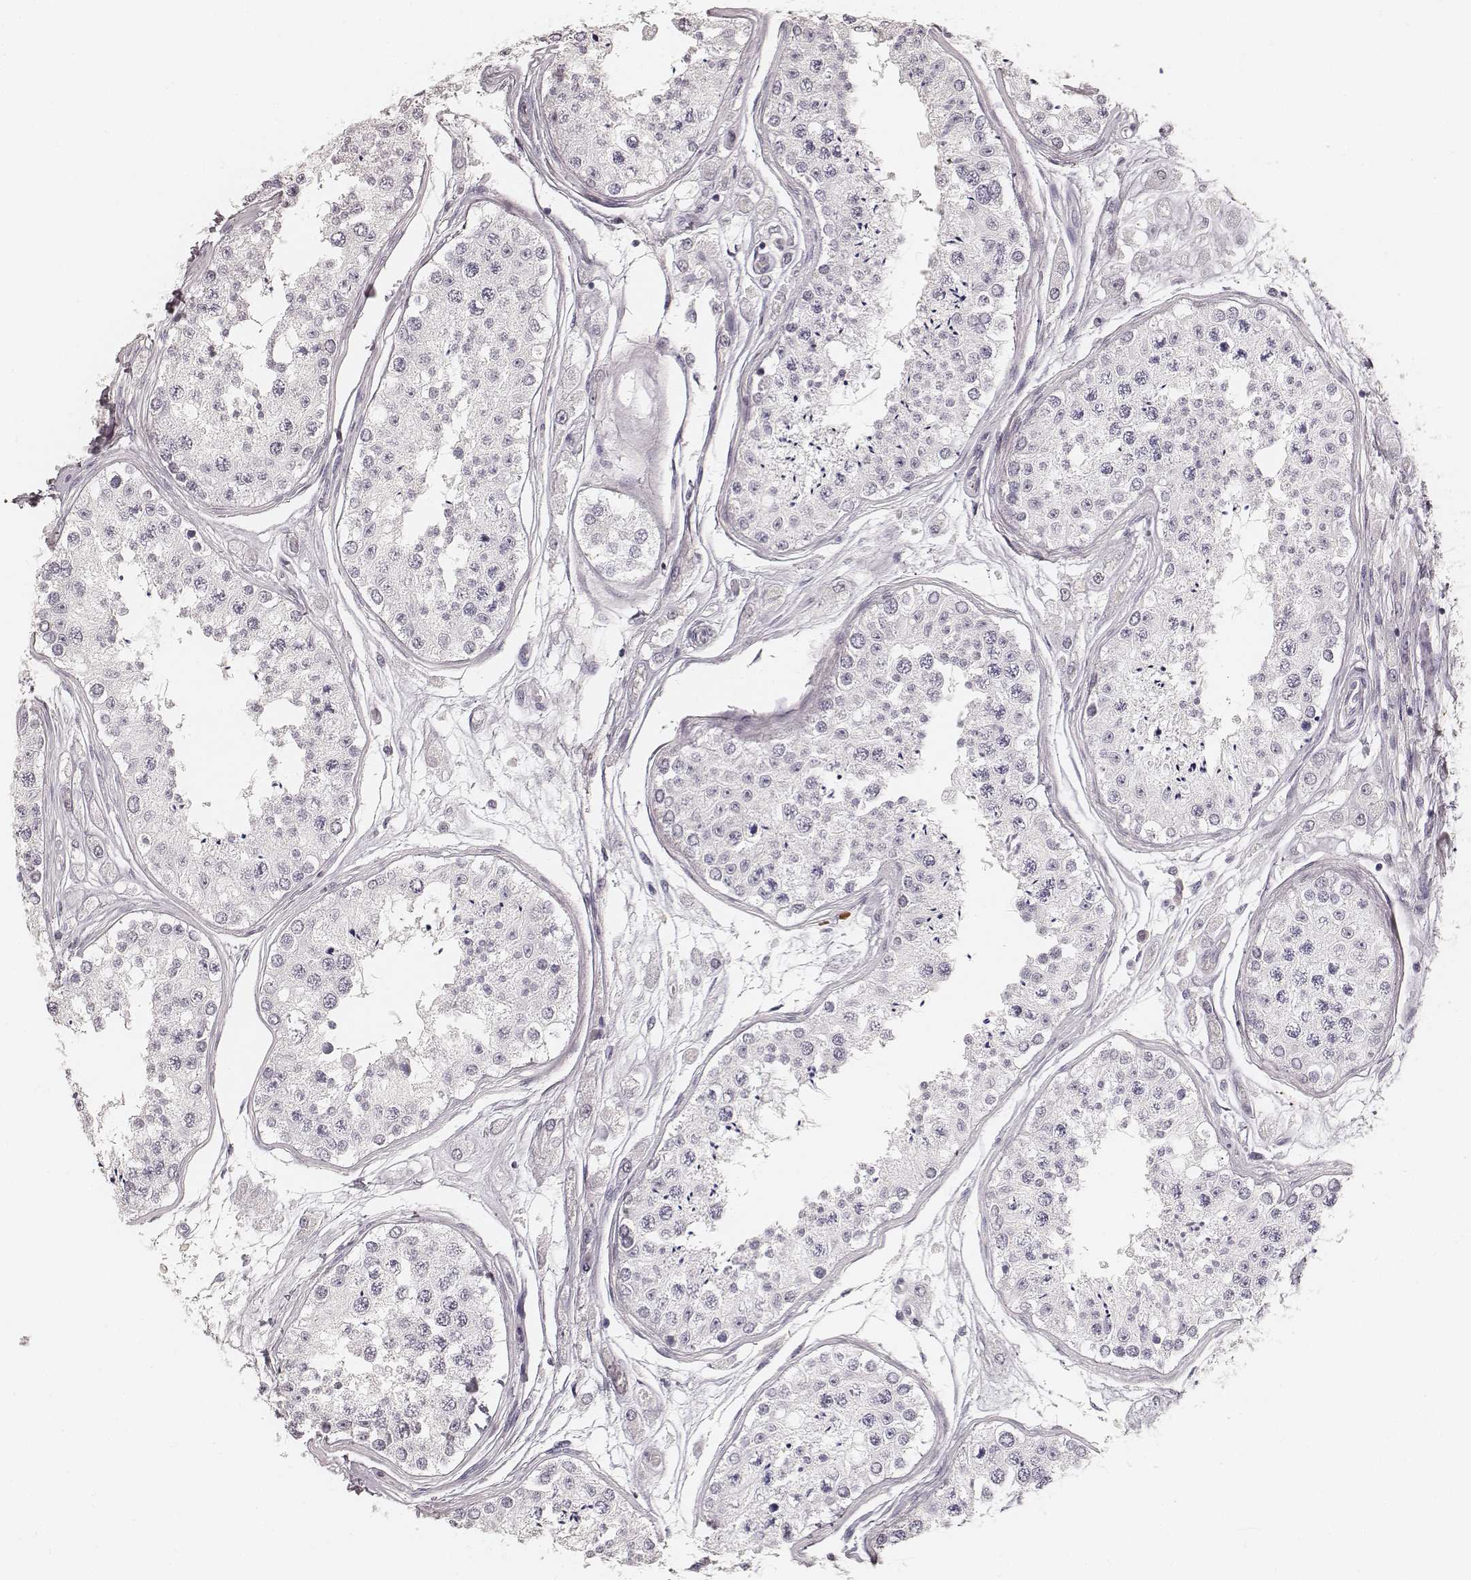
{"staining": {"intensity": "negative", "quantity": "none", "location": "none"}, "tissue": "testis", "cell_type": "Cells in seminiferous ducts", "image_type": "normal", "snomed": [{"axis": "morphology", "description": "Normal tissue, NOS"}, {"axis": "topography", "description": "Testis"}], "caption": "A photomicrograph of testis stained for a protein displays no brown staining in cells in seminiferous ducts. The staining is performed using DAB (3,3'-diaminobenzidine) brown chromogen with nuclei counter-stained in using hematoxylin.", "gene": "HNF4G", "patient": {"sex": "male", "age": 25}}